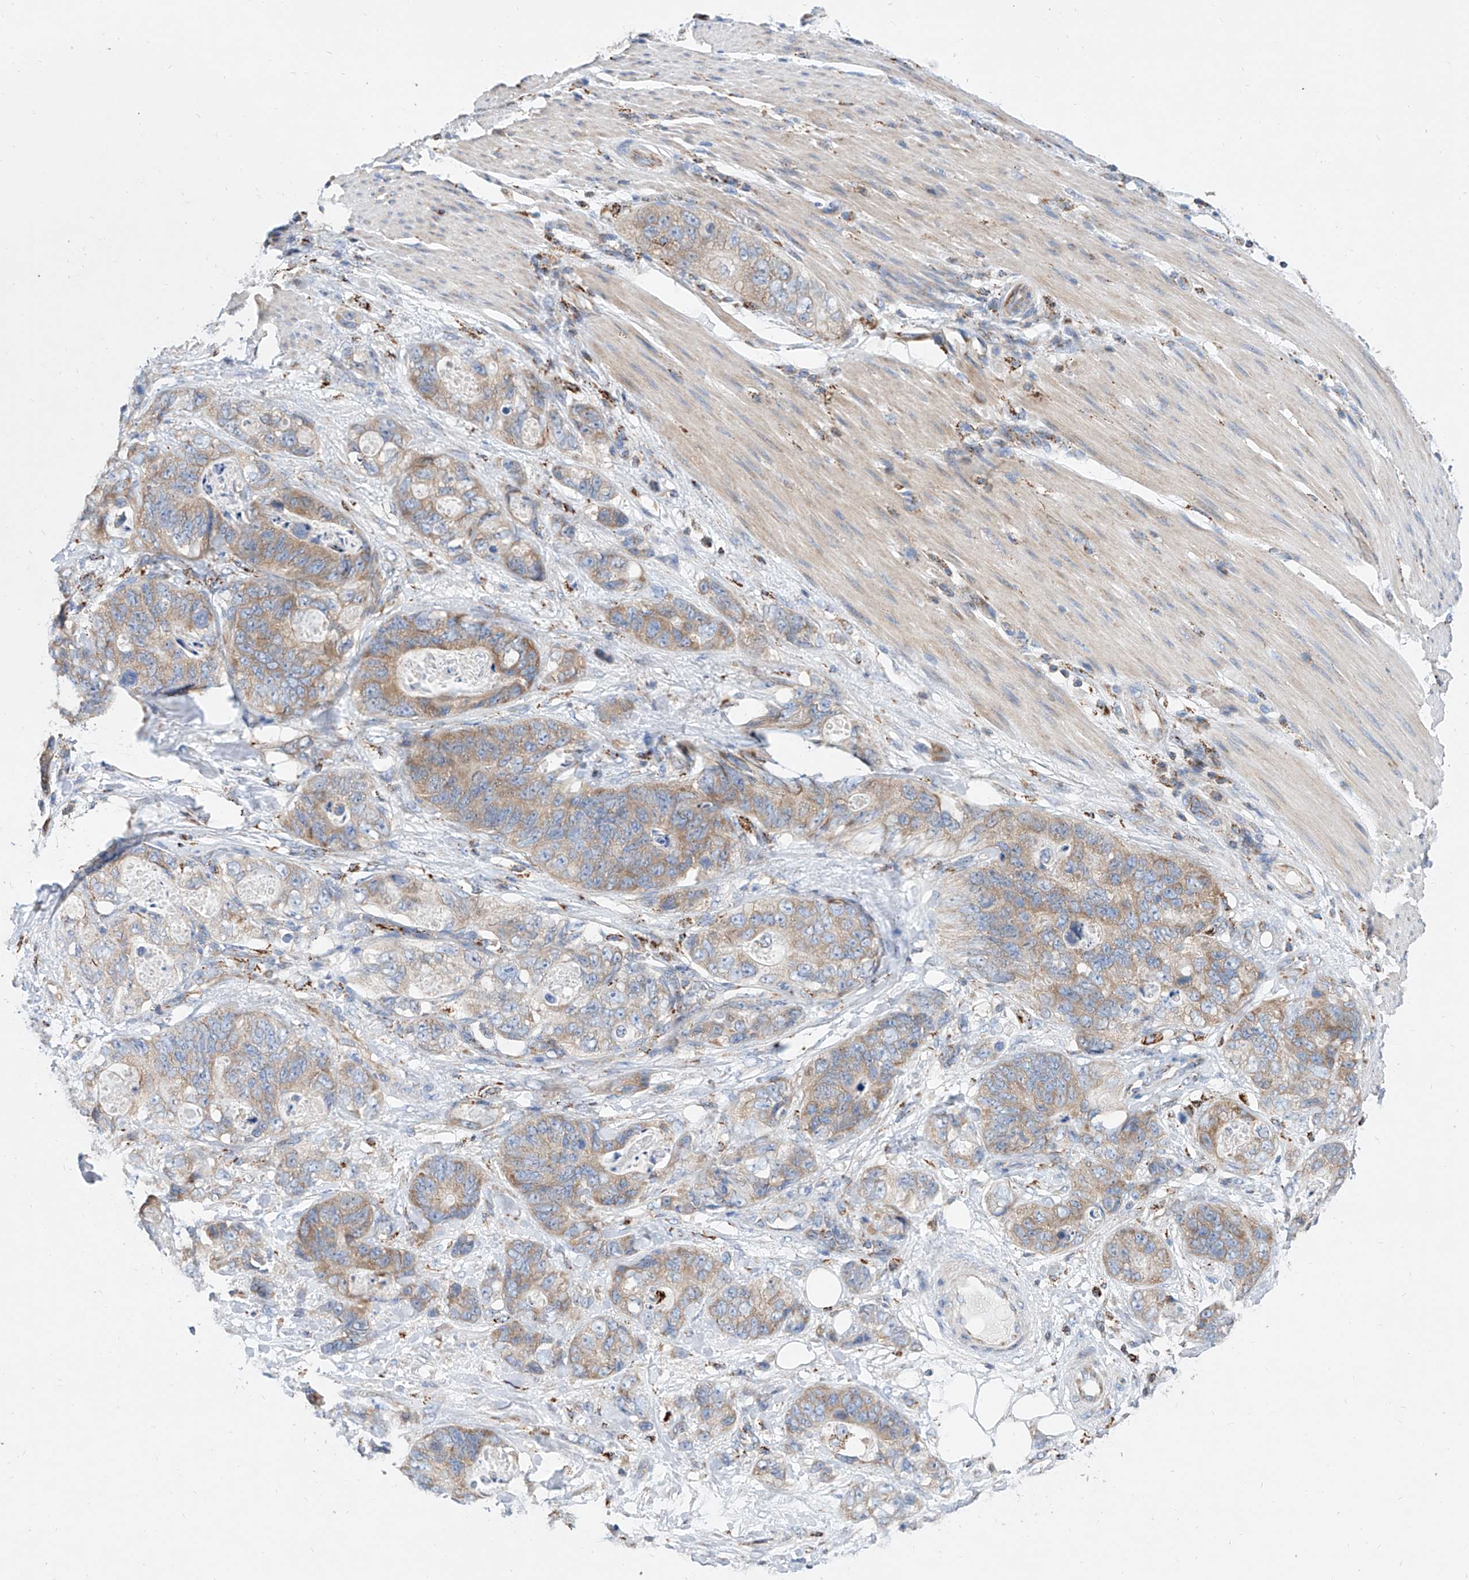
{"staining": {"intensity": "moderate", "quantity": ">75%", "location": "cytoplasmic/membranous"}, "tissue": "stomach cancer", "cell_type": "Tumor cells", "image_type": "cancer", "snomed": [{"axis": "morphology", "description": "Normal tissue, NOS"}, {"axis": "morphology", "description": "Adenocarcinoma, NOS"}, {"axis": "topography", "description": "Stomach"}], "caption": "Brown immunohistochemical staining in adenocarcinoma (stomach) exhibits moderate cytoplasmic/membranous positivity in approximately >75% of tumor cells. (Stains: DAB (3,3'-diaminobenzidine) in brown, nuclei in blue, Microscopy: brightfield microscopy at high magnification).", "gene": "CPNE5", "patient": {"sex": "female", "age": 89}}